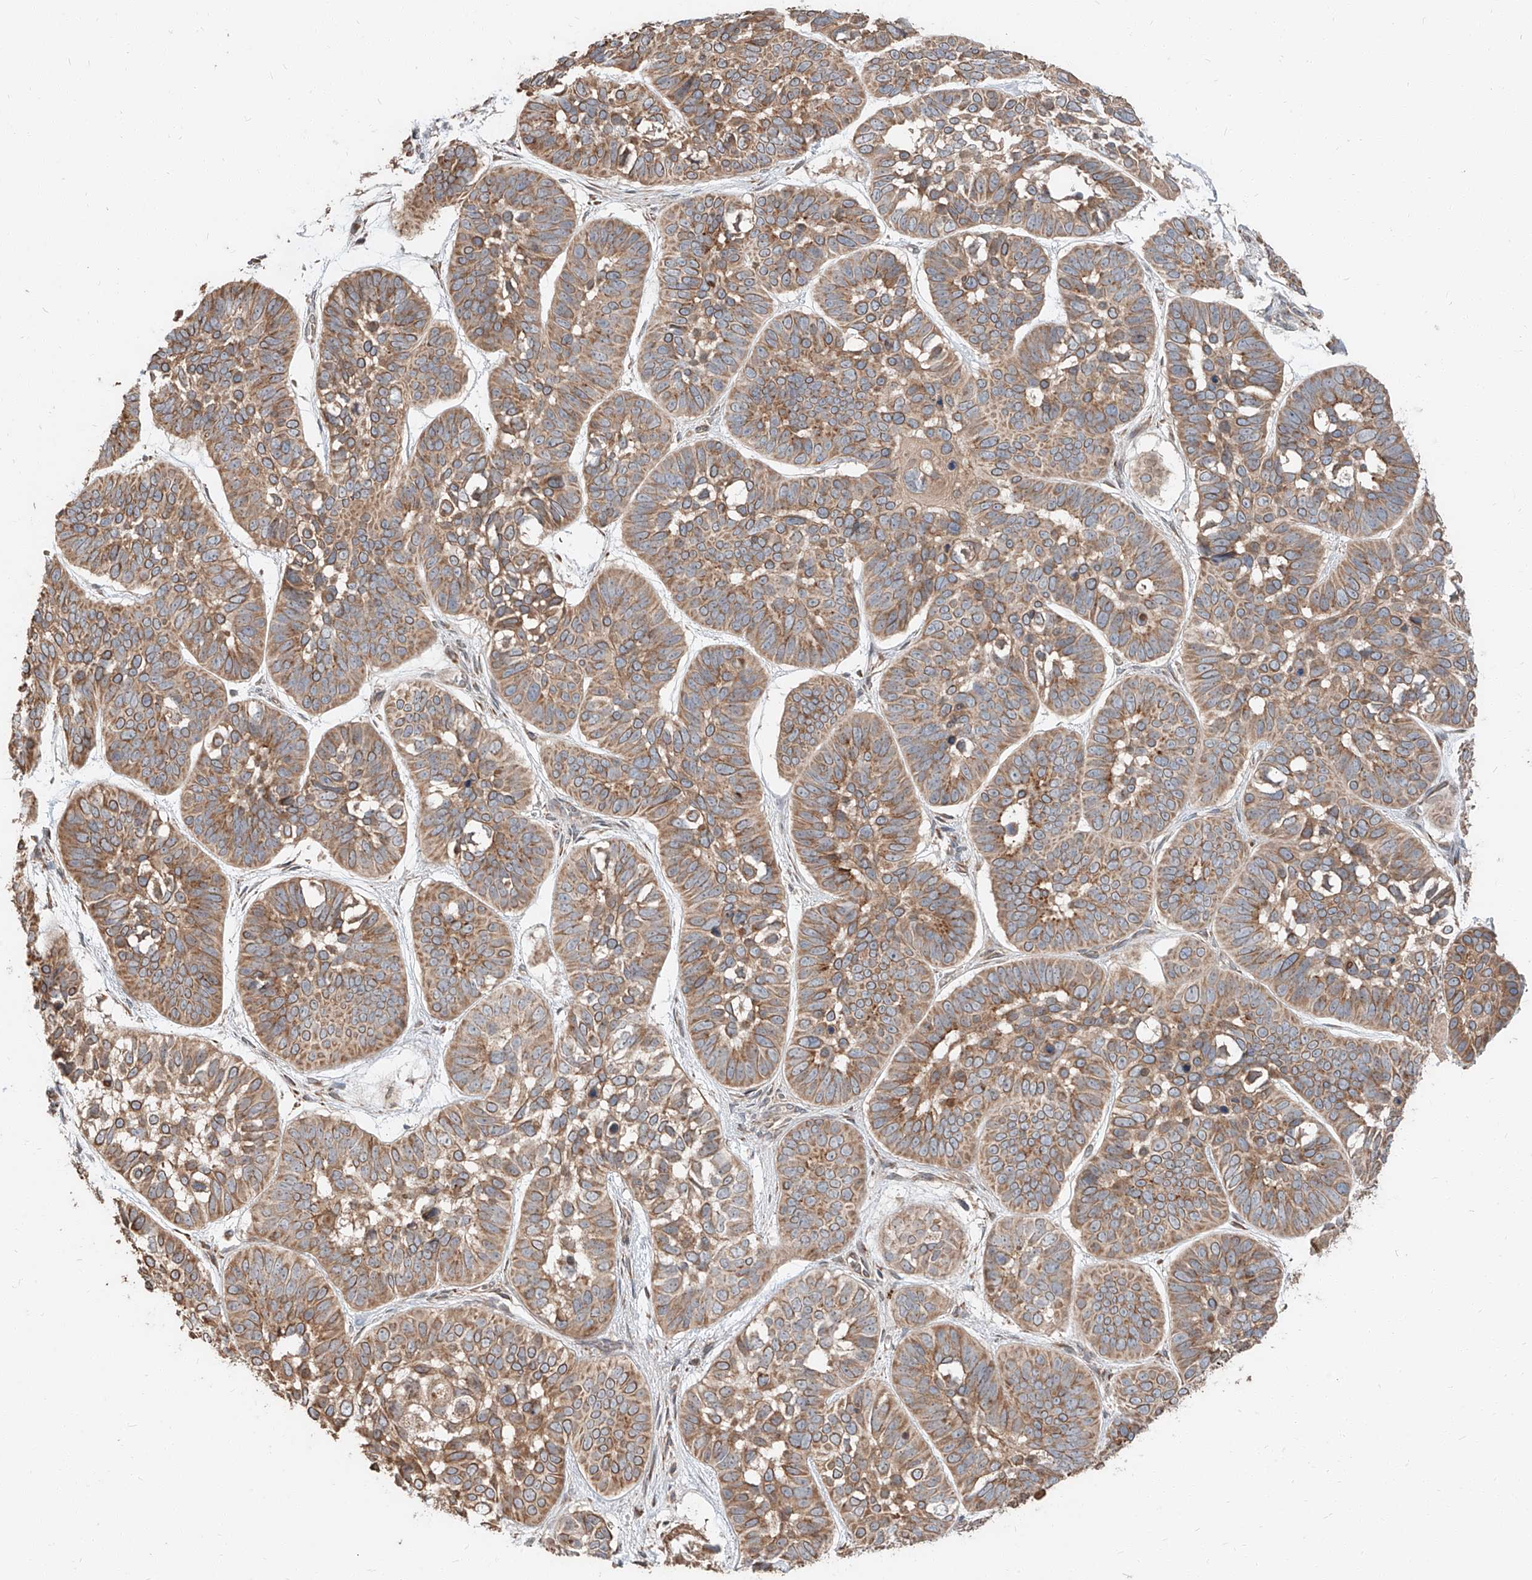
{"staining": {"intensity": "moderate", "quantity": ">75%", "location": "cytoplasmic/membranous"}, "tissue": "skin cancer", "cell_type": "Tumor cells", "image_type": "cancer", "snomed": [{"axis": "morphology", "description": "Basal cell carcinoma"}, {"axis": "topography", "description": "Skin"}], "caption": "Protein expression analysis of human skin basal cell carcinoma reveals moderate cytoplasmic/membranous staining in approximately >75% of tumor cells.", "gene": "STX19", "patient": {"sex": "male", "age": 62}}